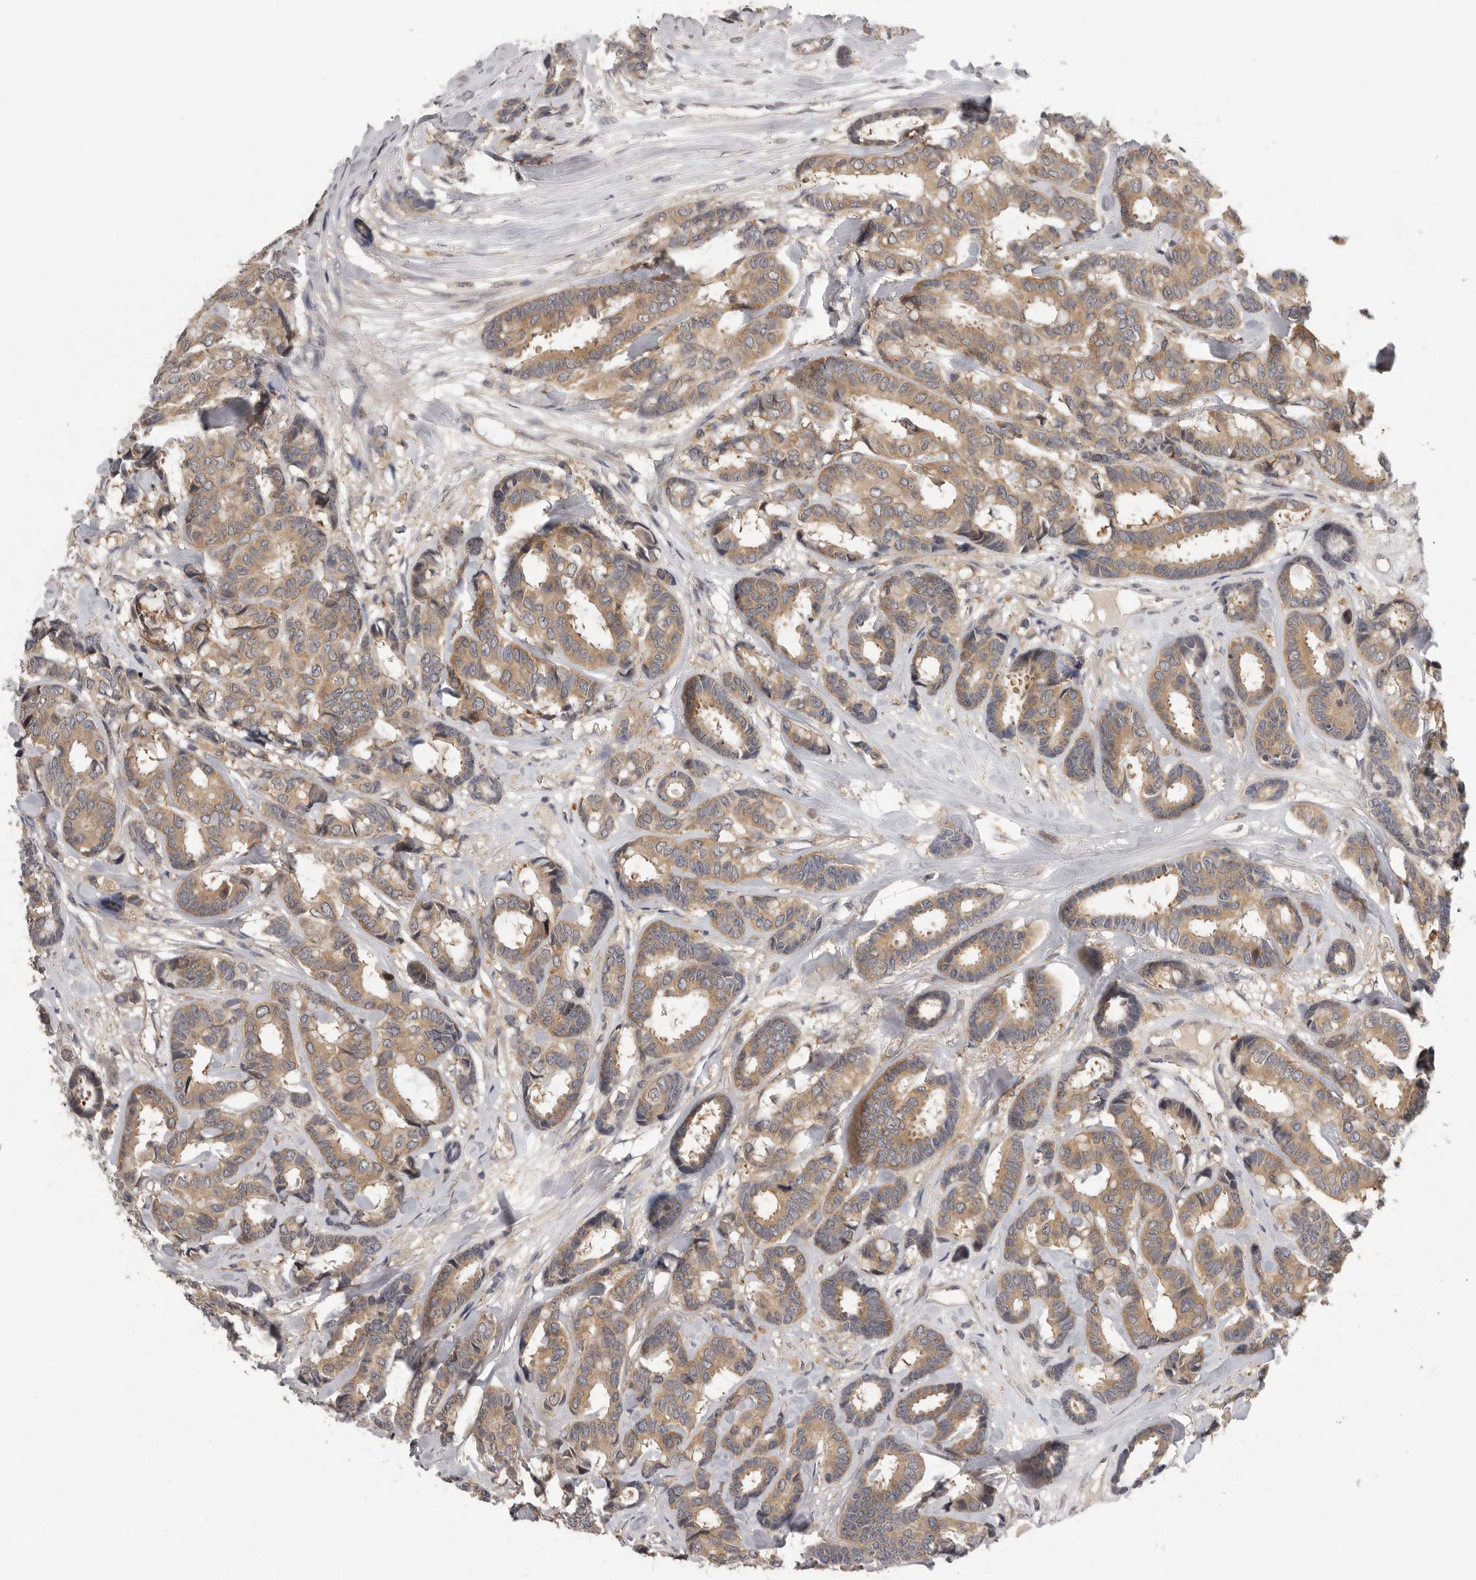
{"staining": {"intensity": "moderate", "quantity": ">75%", "location": "cytoplasmic/membranous"}, "tissue": "breast cancer", "cell_type": "Tumor cells", "image_type": "cancer", "snomed": [{"axis": "morphology", "description": "Duct carcinoma"}, {"axis": "topography", "description": "Breast"}], "caption": "Breast cancer stained for a protein demonstrates moderate cytoplasmic/membranous positivity in tumor cells.", "gene": "RALGPS2", "patient": {"sex": "female", "age": 87}}